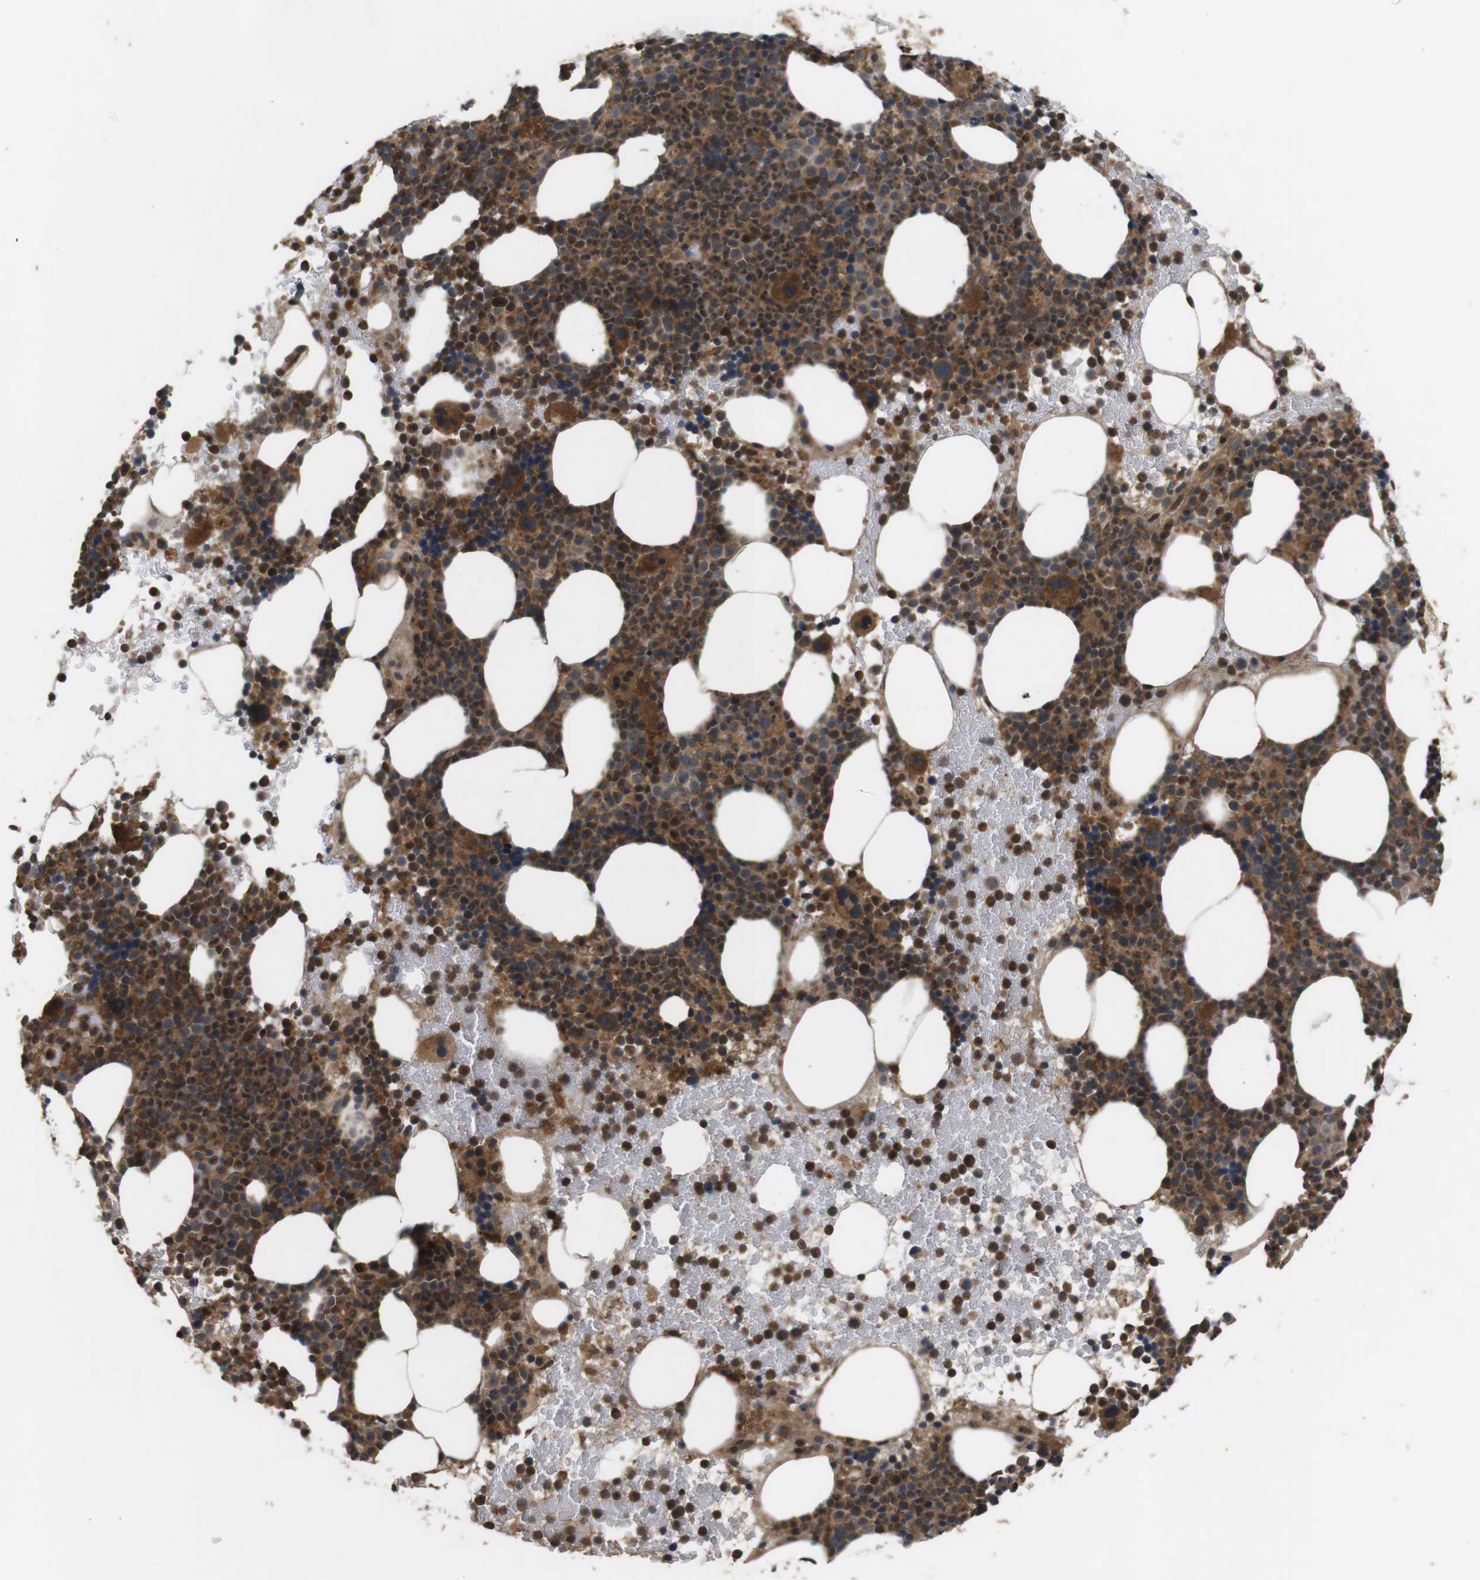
{"staining": {"intensity": "strong", "quantity": ">75%", "location": "cytoplasmic/membranous"}, "tissue": "bone marrow", "cell_type": "Hematopoietic cells", "image_type": "normal", "snomed": [{"axis": "morphology", "description": "Normal tissue, NOS"}, {"axis": "morphology", "description": "Inflammation, NOS"}, {"axis": "topography", "description": "Bone marrow"}], "caption": "Hematopoietic cells reveal high levels of strong cytoplasmic/membranous positivity in approximately >75% of cells in unremarkable bone marrow. The staining is performed using DAB (3,3'-diaminobenzidine) brown chromogen to label protein expression. The nuclei are counter-stained blue using hematoxylin.", "gene": "NFKBIE", "patient": {"sex": "male", "age": 73}}